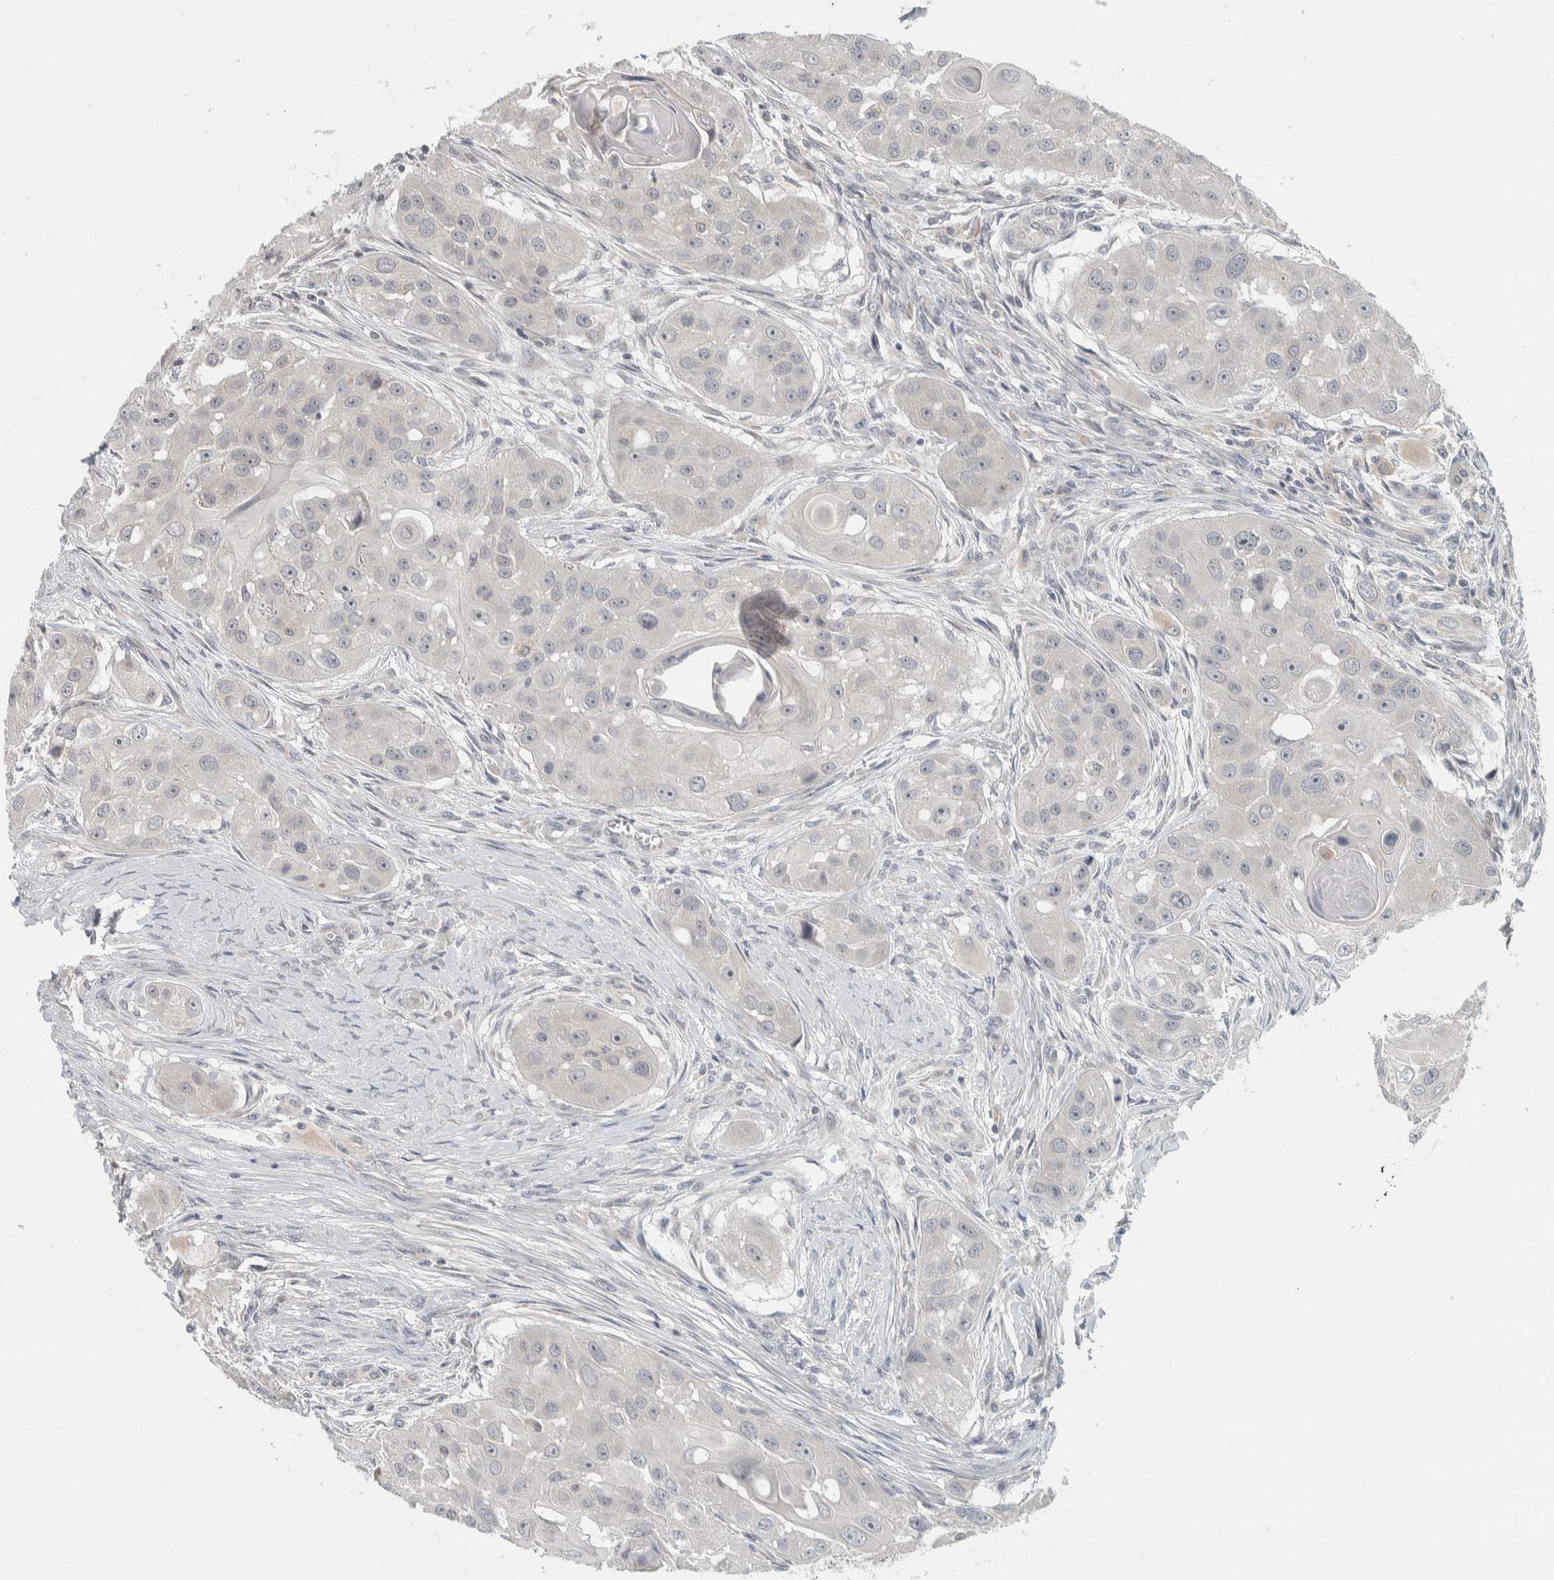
{"staining": {"intensity": "negative", "quantity": "none", "location": "none"}, "tissue": "head and neck cancer", "cell_type": "Tumor cells", "image_type": "cancer", "snomed": [{"axis": "morphology", "description": "Normal tissue, NOS"}, {"axis": "morphology", "description": "Squamous cell carcinoma, NOS"}, {"axis": "topography", "description": "Skeletal muscle"}, {"axis": "topography", "description": "Head-Neck"}], "caption": "The photomicrograph shows no significant staining in tumor cells of squamous cell carcinoma (head and neck).", "gene": "AFP", "patient": {"sex": "male", "age": 51}}